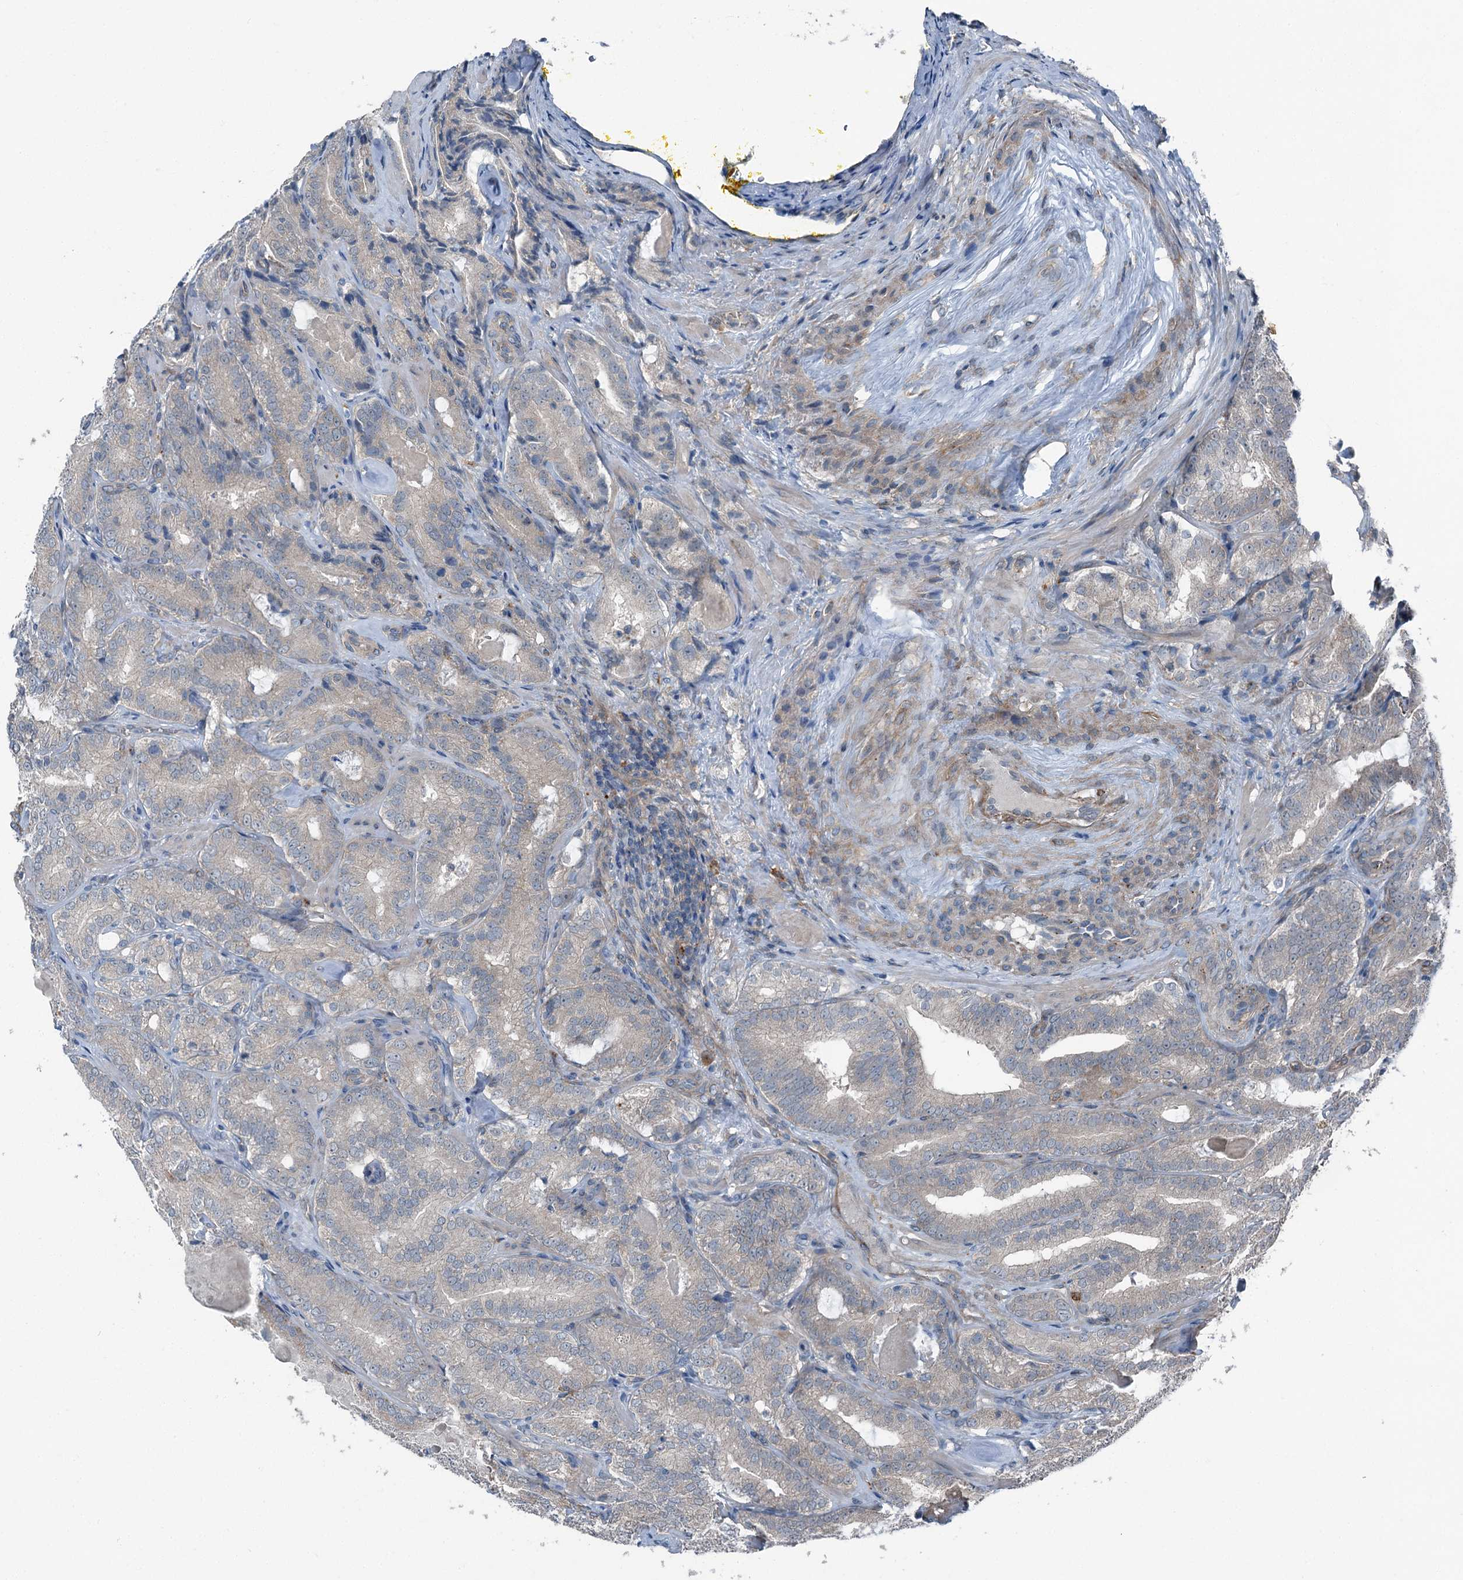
{"staining": {"intensity": "weak", "quantity": "<25%", "location": "cytoplasmic/membranous"}, "tissue": "prostate cancer", "cell_type": "Tumor cells", "image_type": "cancer", "snomed": [{"axis": "morphology", "description": "Adenocarcinoma, High grade"}, {"axis": "topography", "description": "Prostate"}], "caption": "DAB immunohistochemical staining of prostate cancer displays no significant staining in tumor cells.", "gene": "AXL", "patient": {"sex": "male", "age": 57}}